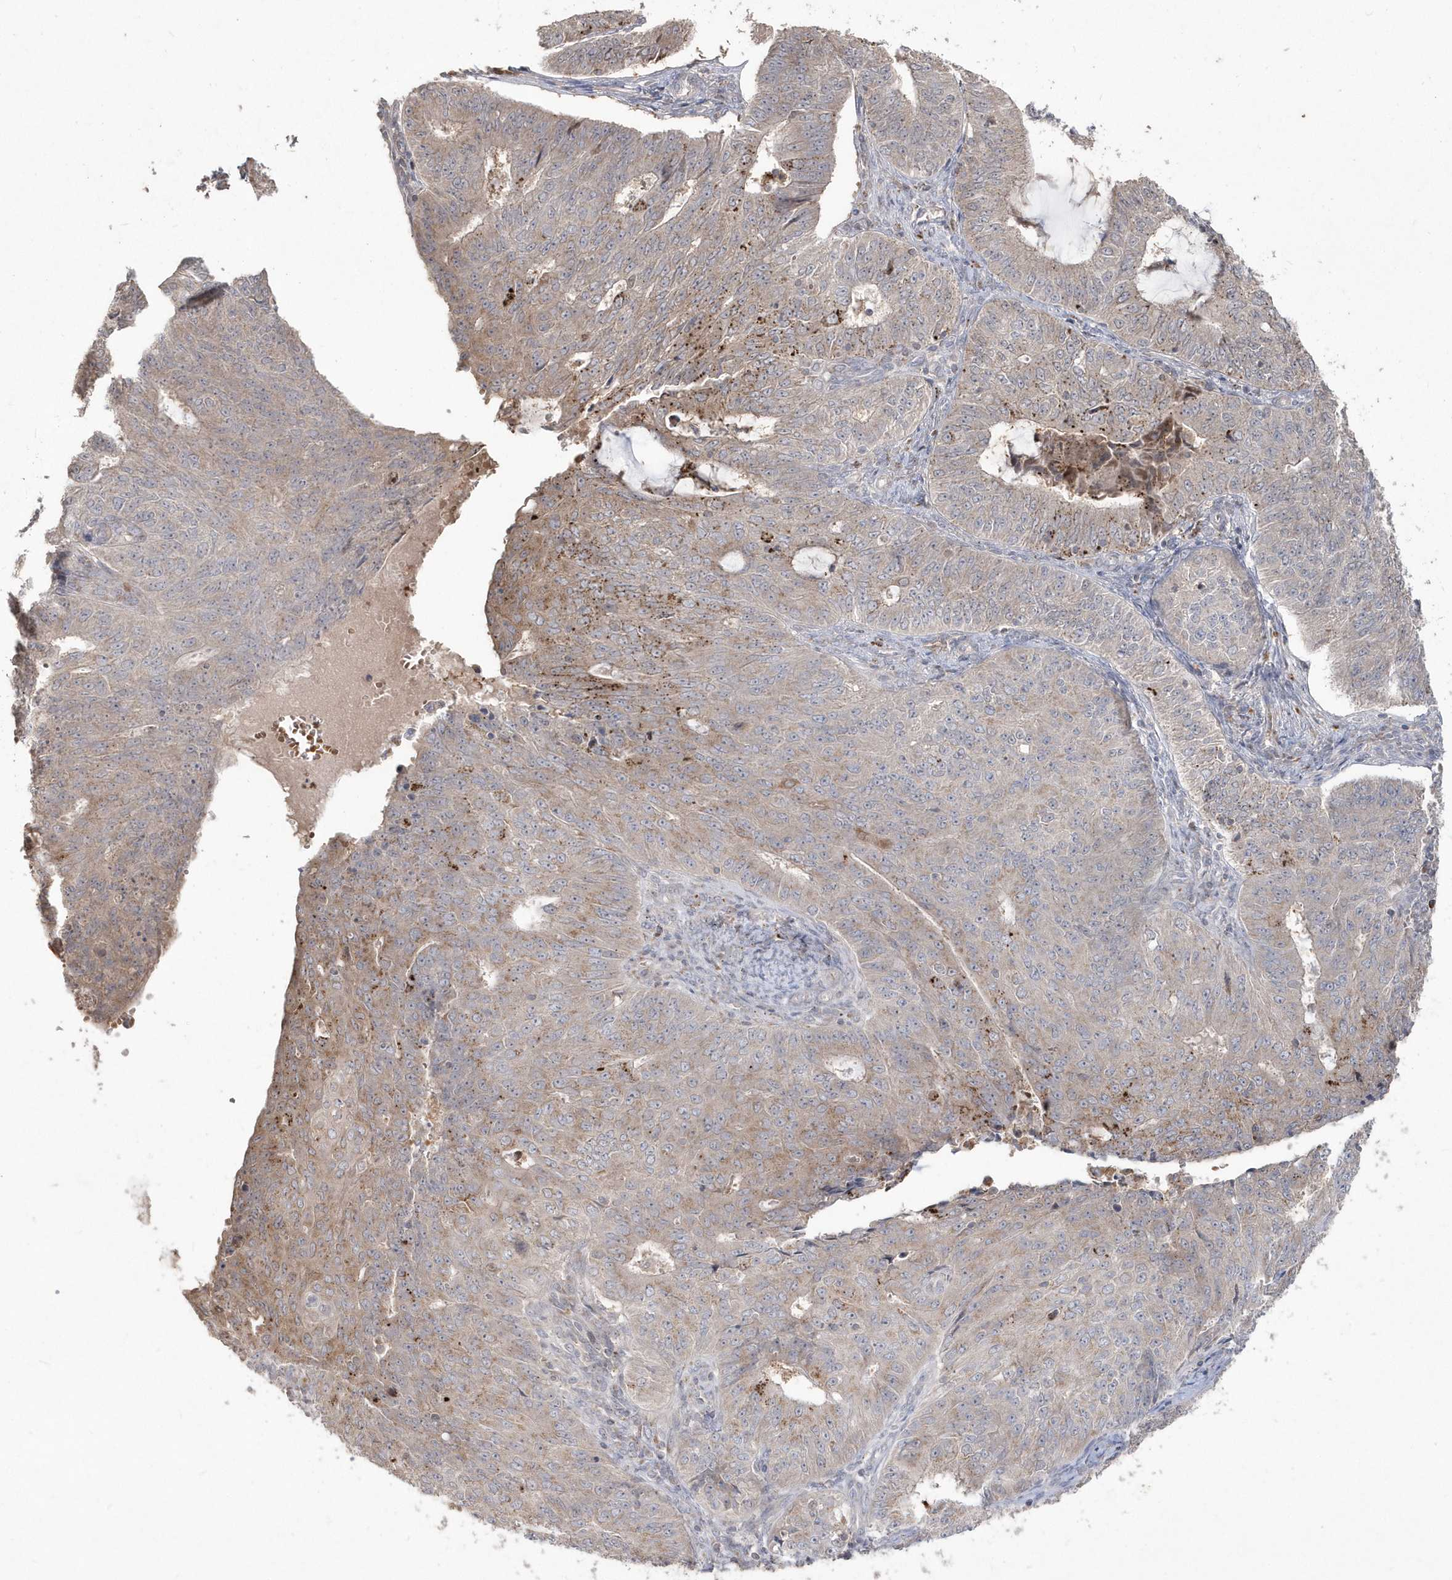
{"staining": {"intensity": "moderate", "quantity": "25%-75%", "location": "cytoplasmic/membranous"}, "tissue": "endometrial cancer", "cell_type": "Tumor cells", "image_type": "cancer", "snomed": [{"axis": "morphology", "description": "Adenocarcinoma, NOS"}, {"axis": "topography", "description": "Endometrium"}], "caption": "This histopathology image reveals IHC staining of human endometrial cancer, with medium moderate cytoplasmic/membranous staining in approximately 25%-75% of tumor cells.", "gene": "GEMIN6", "patient": {"sex": "female", "age": 32}}